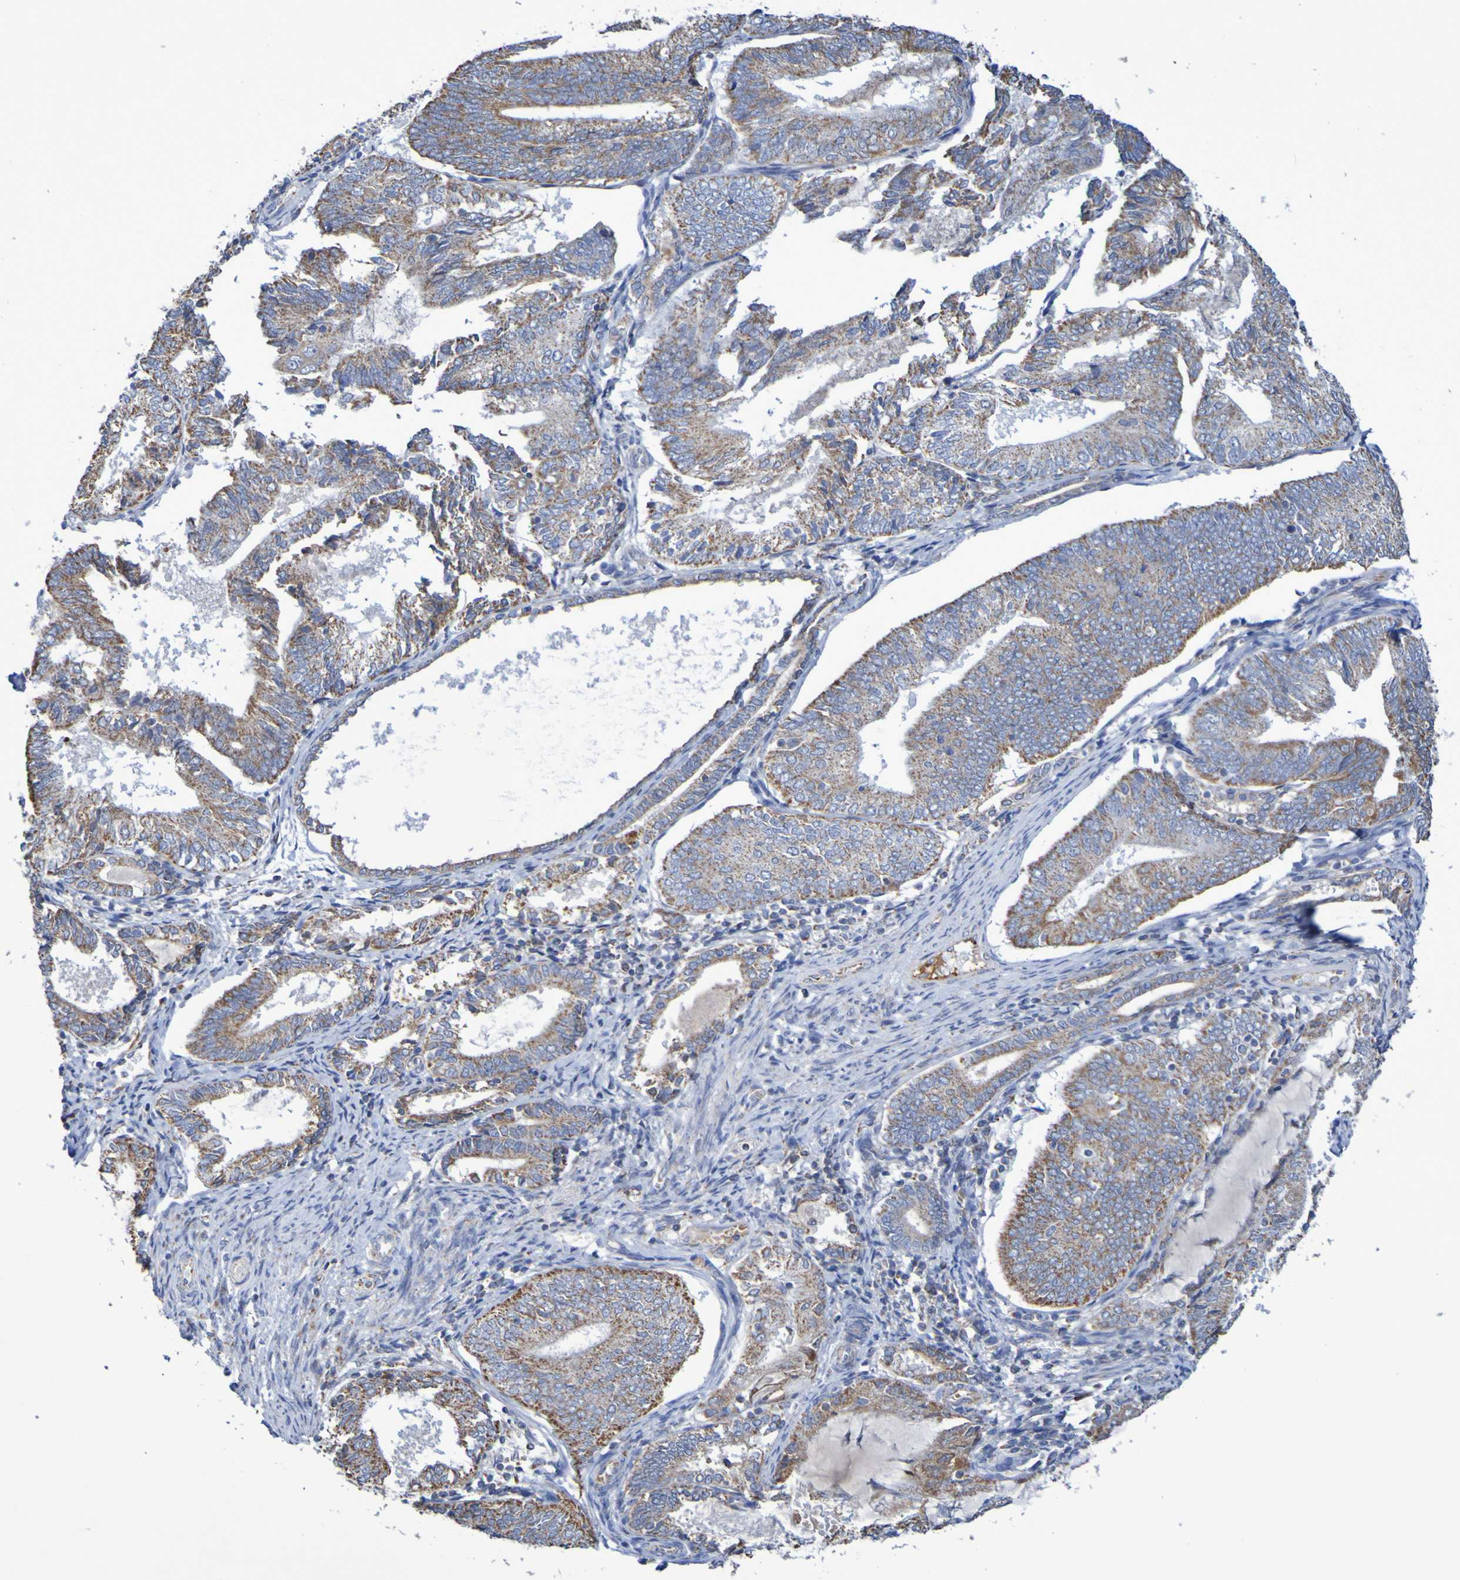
{"staining": {"intensity": "moderate", "quantity": ">75%", "location": "cytoplasmic/membranous"}, "tissue": "endometrial cancer", "cell_type": "Tumor cells", "image_type": "cancer", "snomed": [{"axis": "morphology", "description": "Adenocarcinoma, NOS"}, {"axis": "topography", "description": "Endometrium"}], "caption": "Approximately >75% of tumor cells in adenocarcinoma (endometrial) exhibit moderate cytoplasmic/membranous protein expression as visualized by brown immunohistochemical staining.", "gene": "CNTN2", "patient": {"sex": "female", "age": 81}}